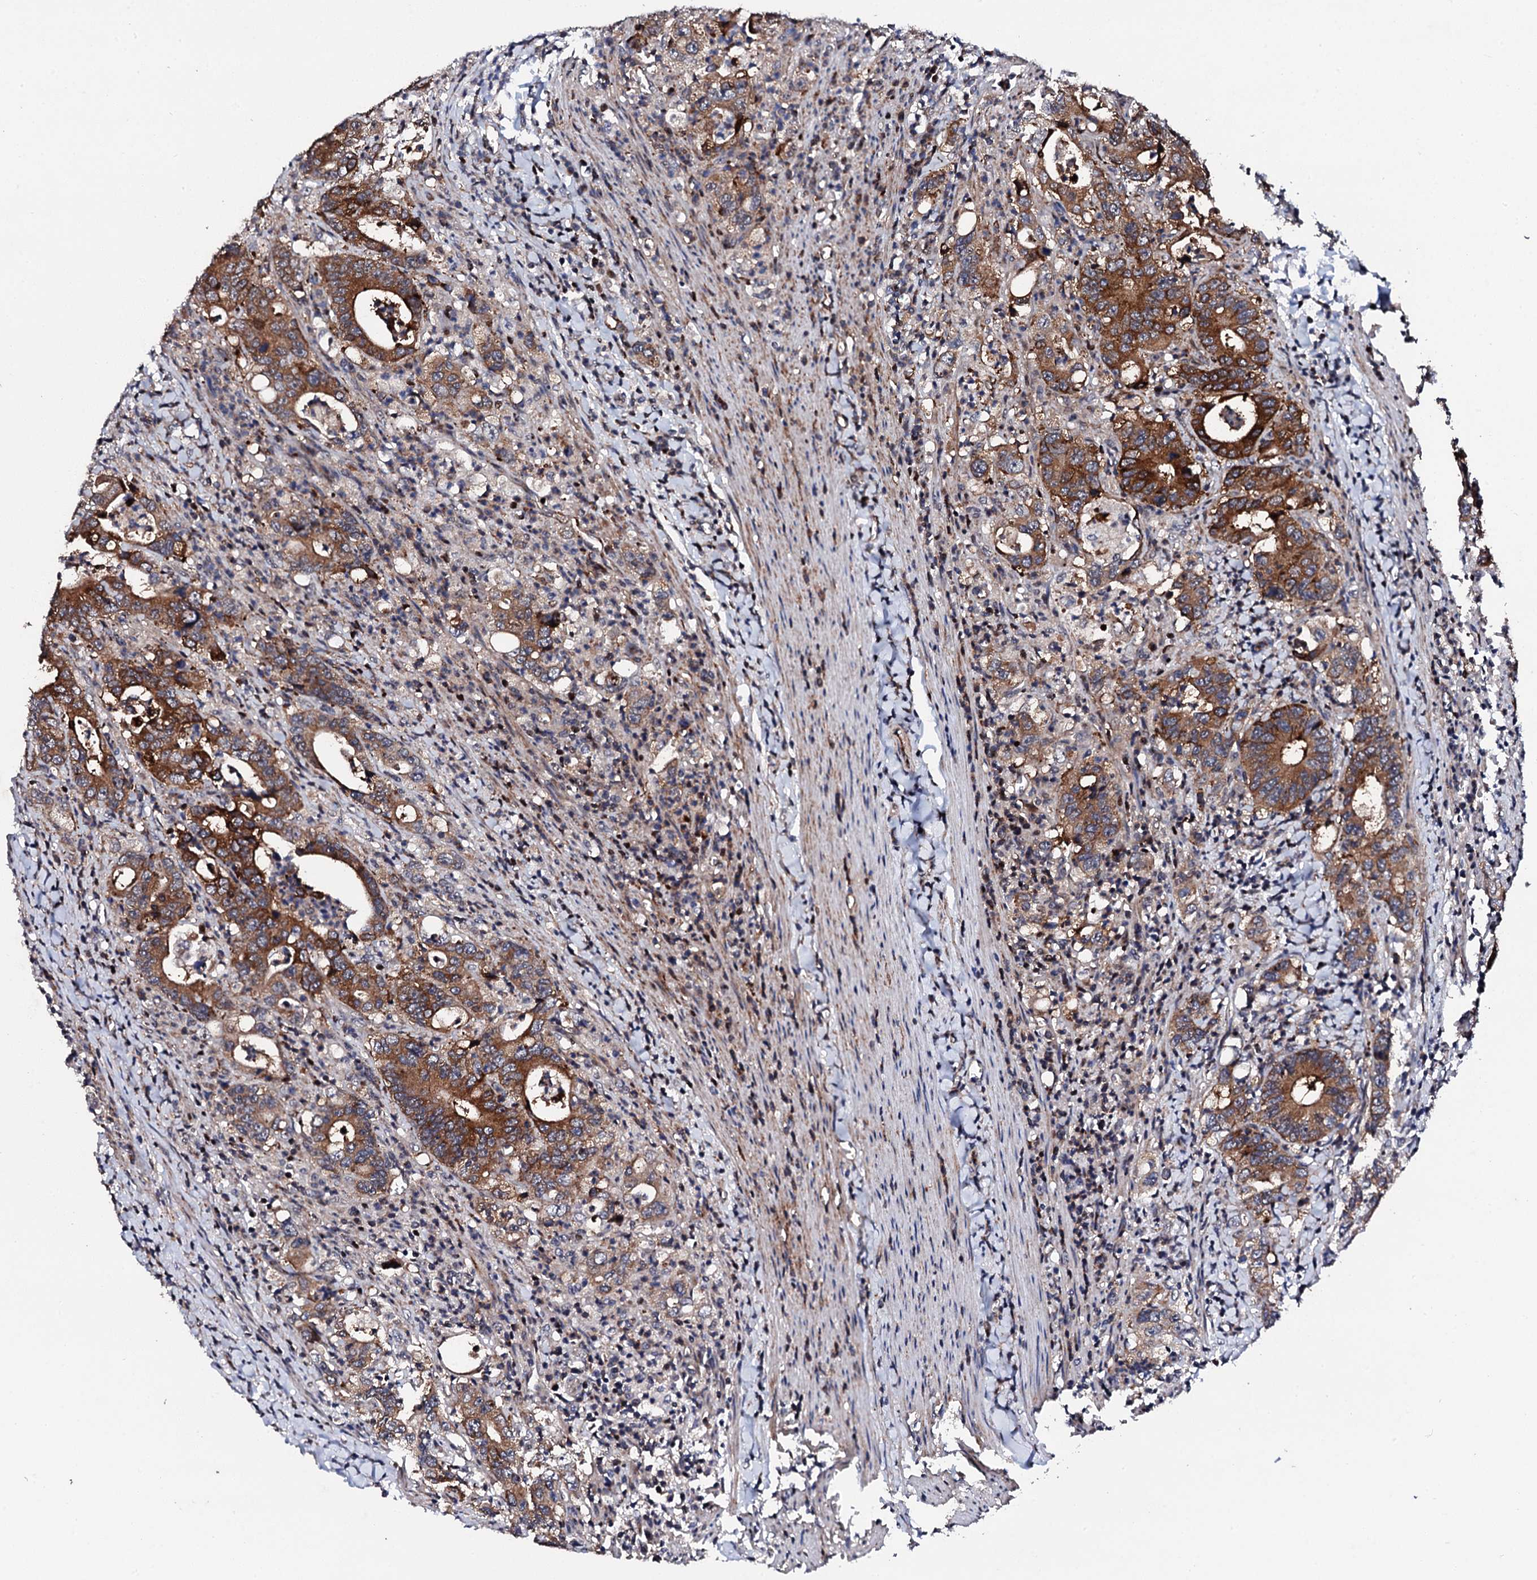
{"staining": {"intensity": "moderate", "quantity": ">75%", "location": "cytoplasmic/membranous"}, "tissue": "colorectal cancer", "cell_type": "Tumor cells", "image_type": "cancer", "snomed": [{"axis": "morphology", "description": "Adenocarcinoma, NOS"}, {"axis": "topography", "description": "Colon"}], "caption": "An immunohistochemistry (IHC) micrograph of neoplastic tissue is shown. Protein staining in brown highlights moderate cytoplasmic/membranous positivity in adenocarcinoma (colorectal) within tumor cells.", "gene": "GTPBP4", "patient": {"sex": "female", "age": 75}}